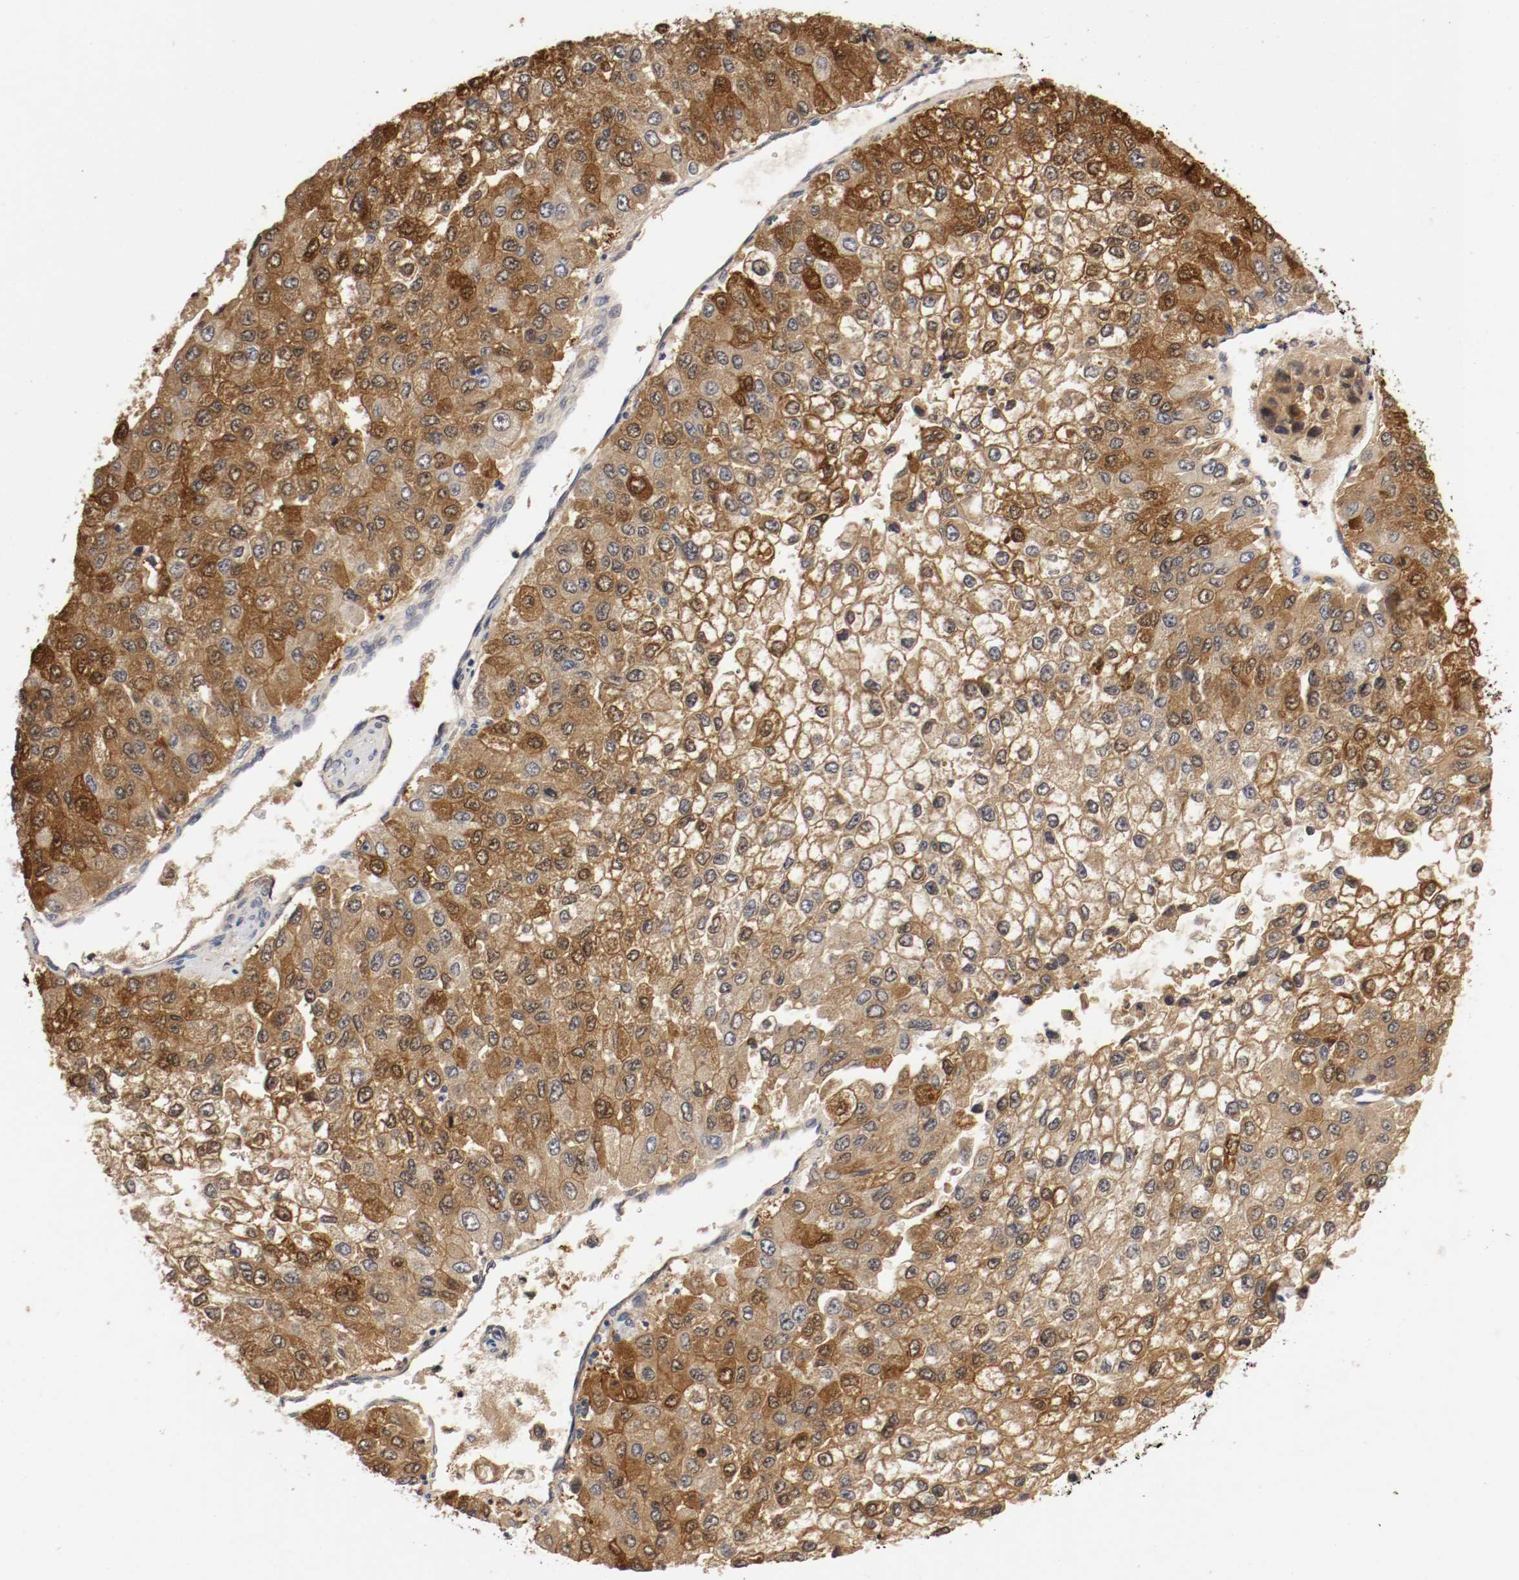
{"staining": {"intensity": "strong", "quantity": "25%-75%", "location": "cytoplasmic/membranous,nuclear"}, "tissue": "liver cancer", "cell_type": "Tumor cells", "image_type": "cancer", "snomed": [{"axis": "morphology", "description": "Carcinoma, Hepatocellular, NOS"}, {"axis": "topography", "description": "Liver"}], "caption": "Hepatocellular carcinoma (liver) tissue exhibits strong cytoplasmic/membranous and nuclear positivity in approximately 25%-75% of tumor cells", "gene": "TNFRSF1B", "patient": {"sex": "female", "age": 66}}